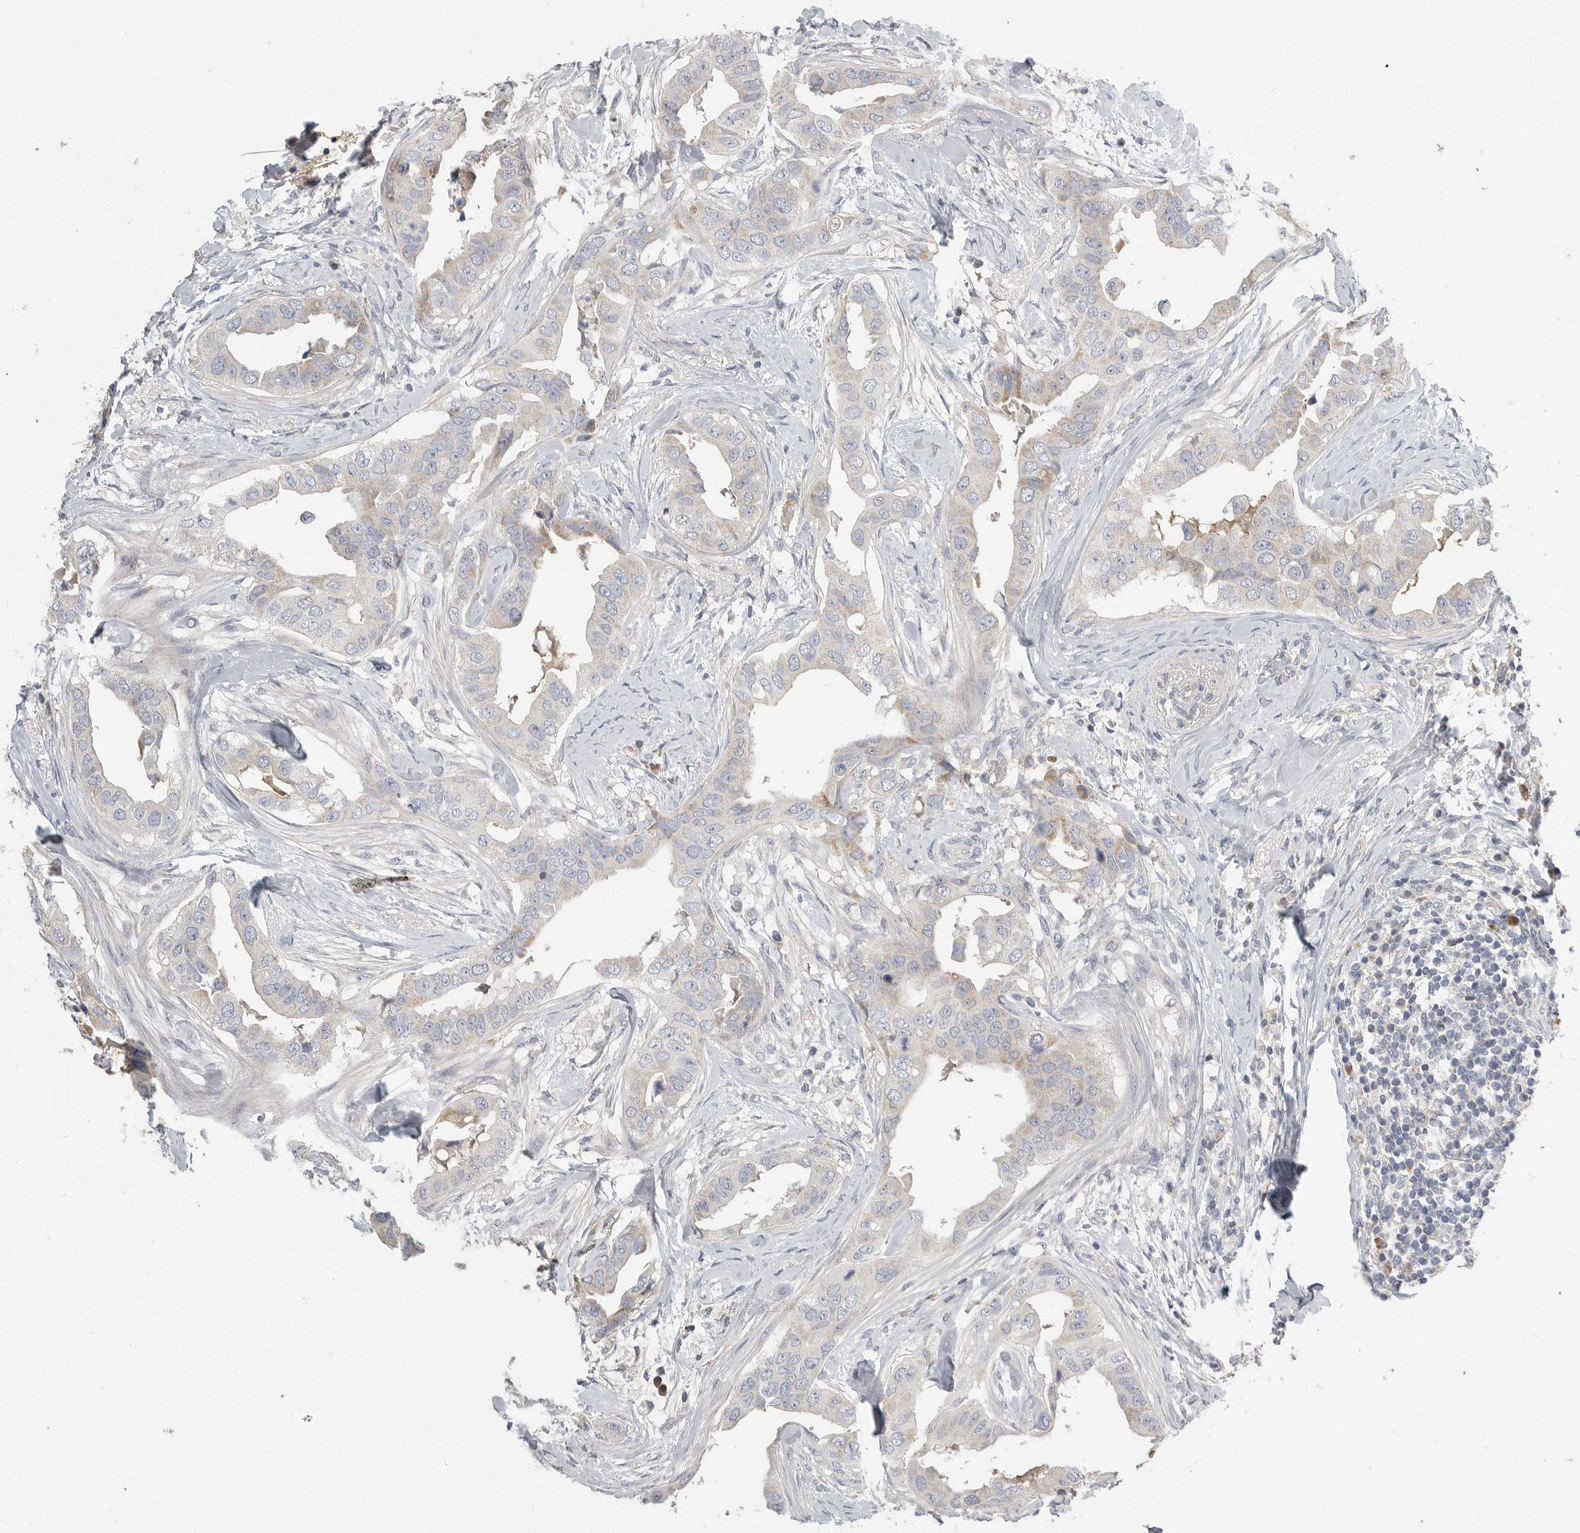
{"staining": {"intensity": "weak", "quantity": "25%-75%", "location": "cytoplasmic/membranous"}, "tissue": "breast cancer", "cell_type": "Tumor cells", "image_type": "cancer", "snomed": [{"axis": "morphology", "description": "Duct carcinoma"}, {"axis": "topography", "description": "Breast"}], "caption": "About 25%-75% of tumor cells in human breast invasive ductal carcinoma display weak cytoplasmic/membranous protein positivity as visualized by brown immunohistochemical staining.", "gene": "SDC3", "patient": {"sex": "female", "age": 40}}